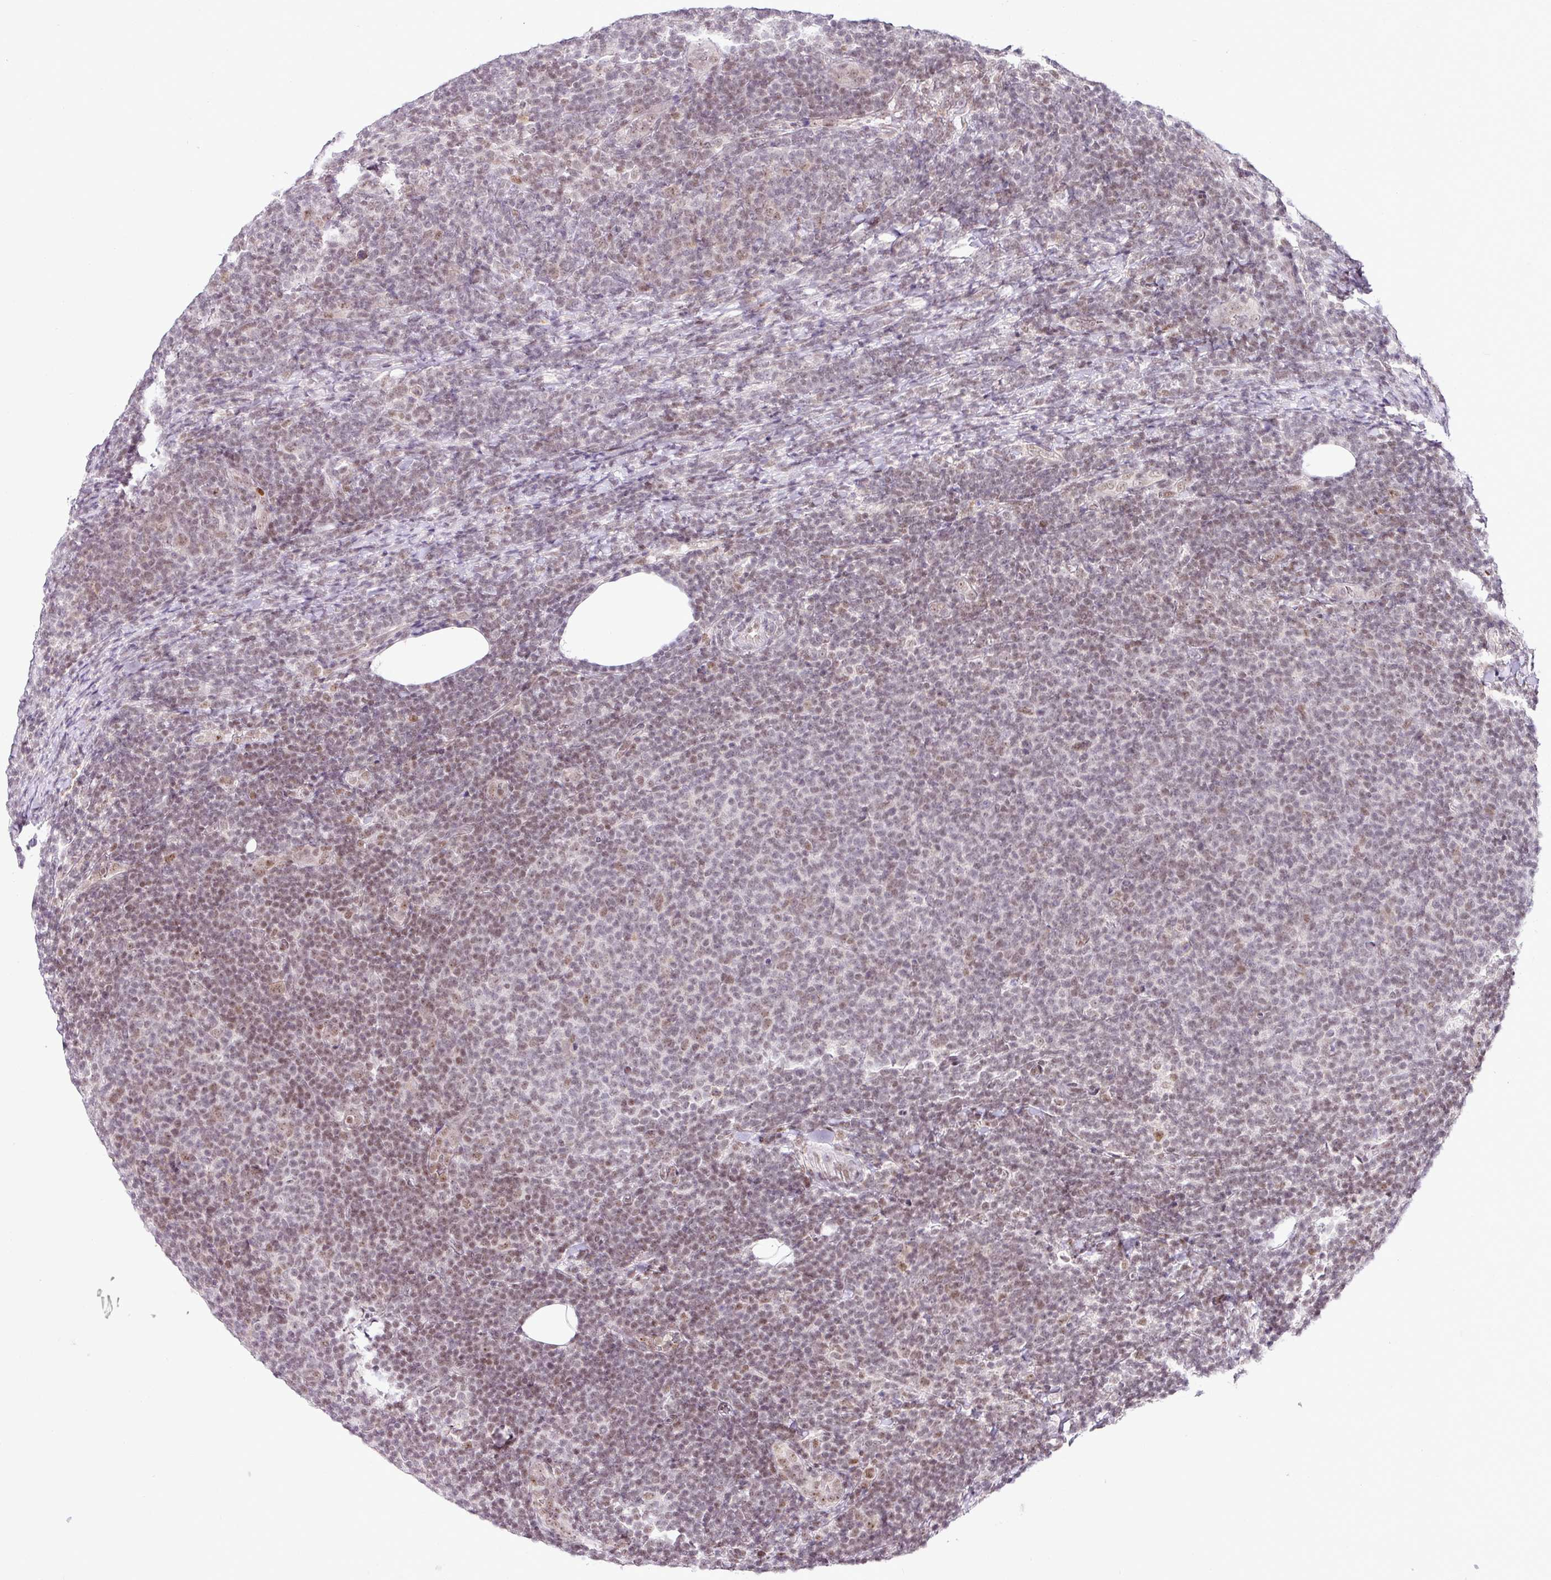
{"staining": {"intensity": "moderate", "quantity": "25%-75%", "location": "nuclear"}, "tissue": "lymphoma", "cell_type": "Tumor cells", "image_type": "cancer", "snomed": [{"axis": "morphology", "description": "Malignant lymphoma, non-Hodgkin's type, Low grade"}, {"axis": "topography", "description": "Lymph node"}], "caption": "About 25%-75% of tumor cells in lymphoma display moderate nuclear protein staining as visualized by brown immunohistochemical staining.", "gene": "FAM32A", "patient": {"sex": "male", "age": 66}}